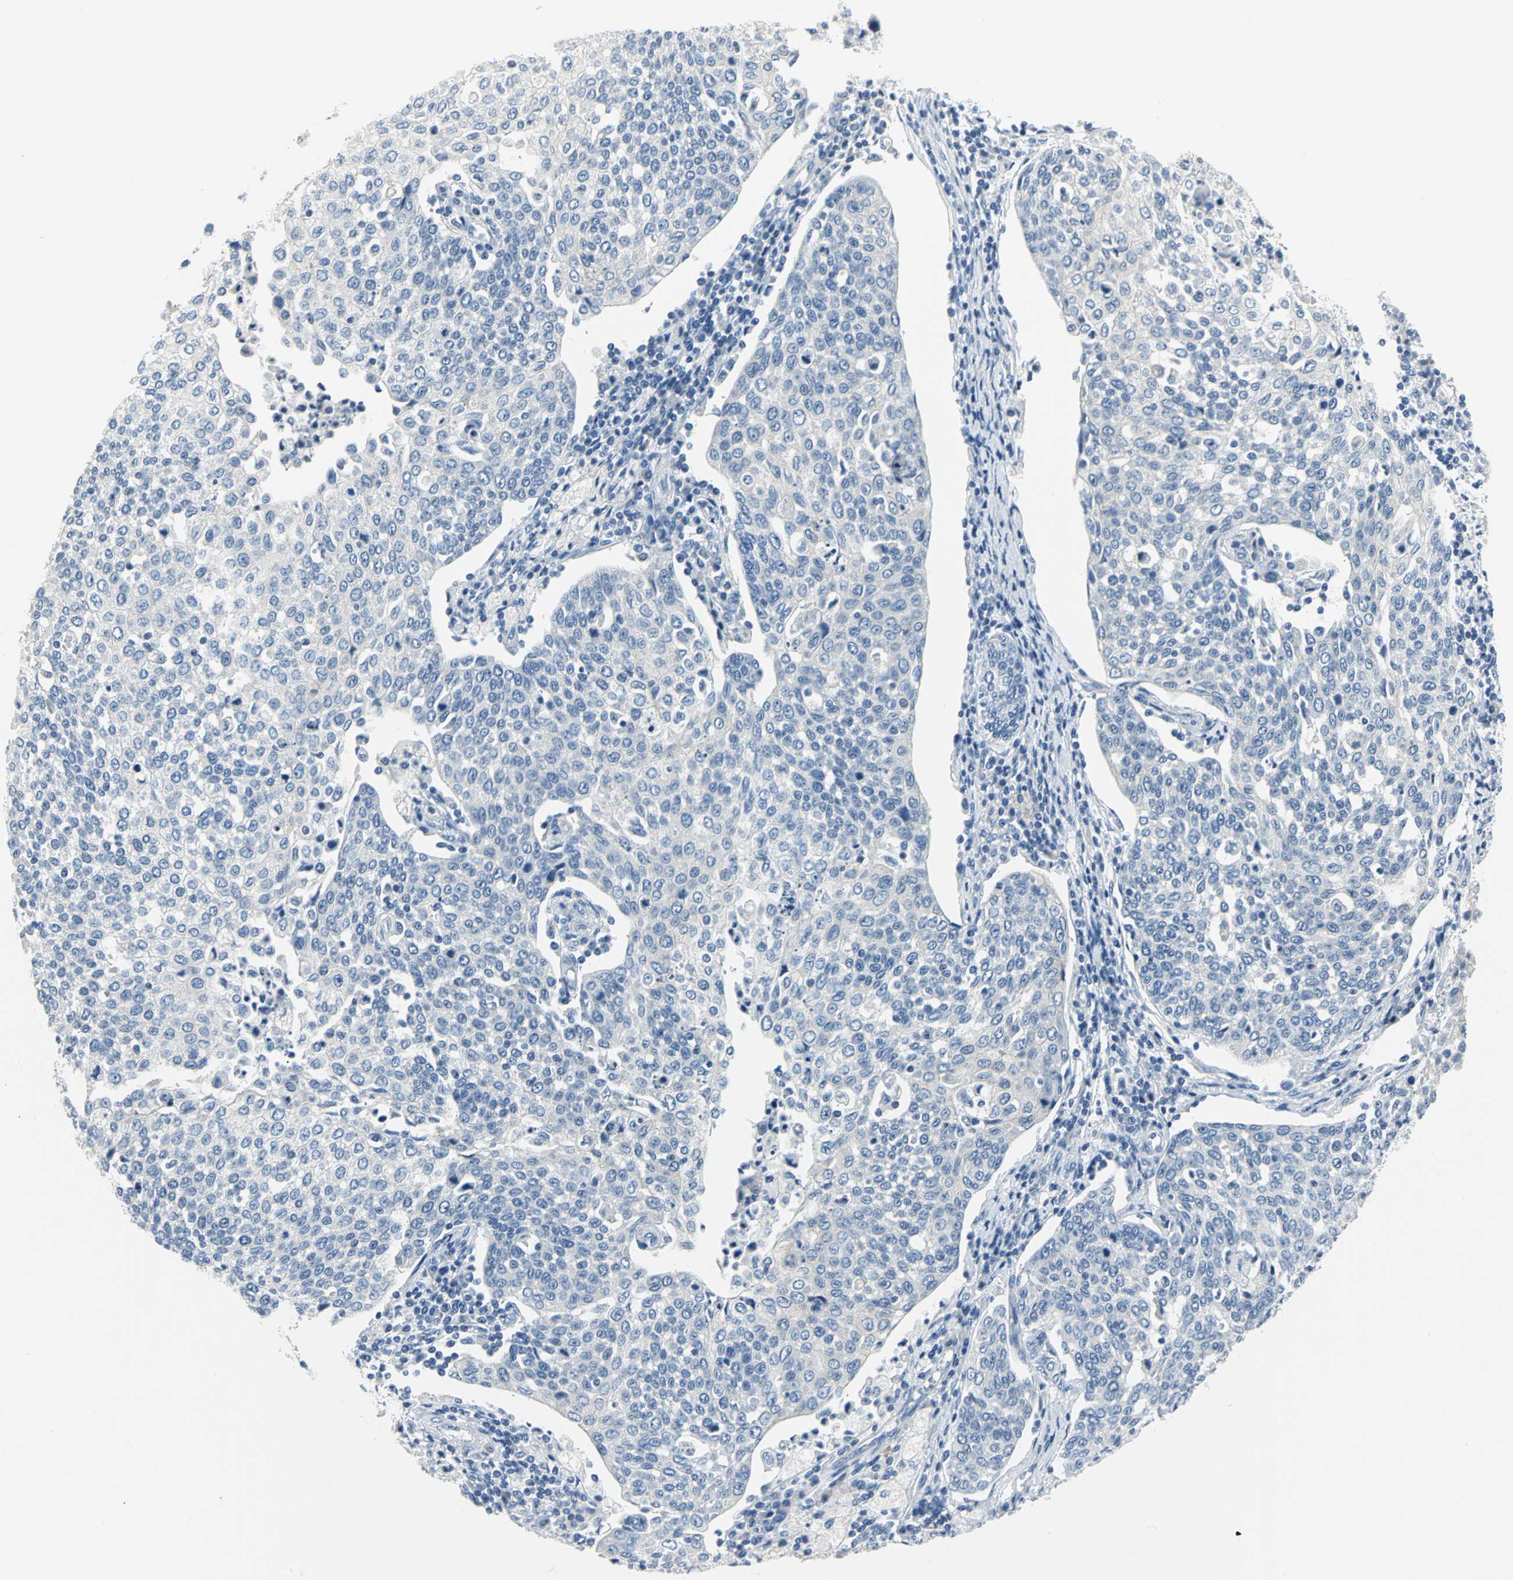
{"staining": {"intensity": "negative", "quantity": "none", "location": "none"}, "tissue": "cervical cancer", "cell_type": "Tumor cells", "image_type": "cancer", "snomed": [{"axis": "morphology", "description": "Squamous cell carcinoma, NOS"}, {"axis": "topography", "description": "Cervix"}], "caption": "Photomicrograph shows no significant protein positivity in tumor cells of cervical cancer.", "gene": "RIPOR1", "patient": {"sex": "female", "age": 34}}